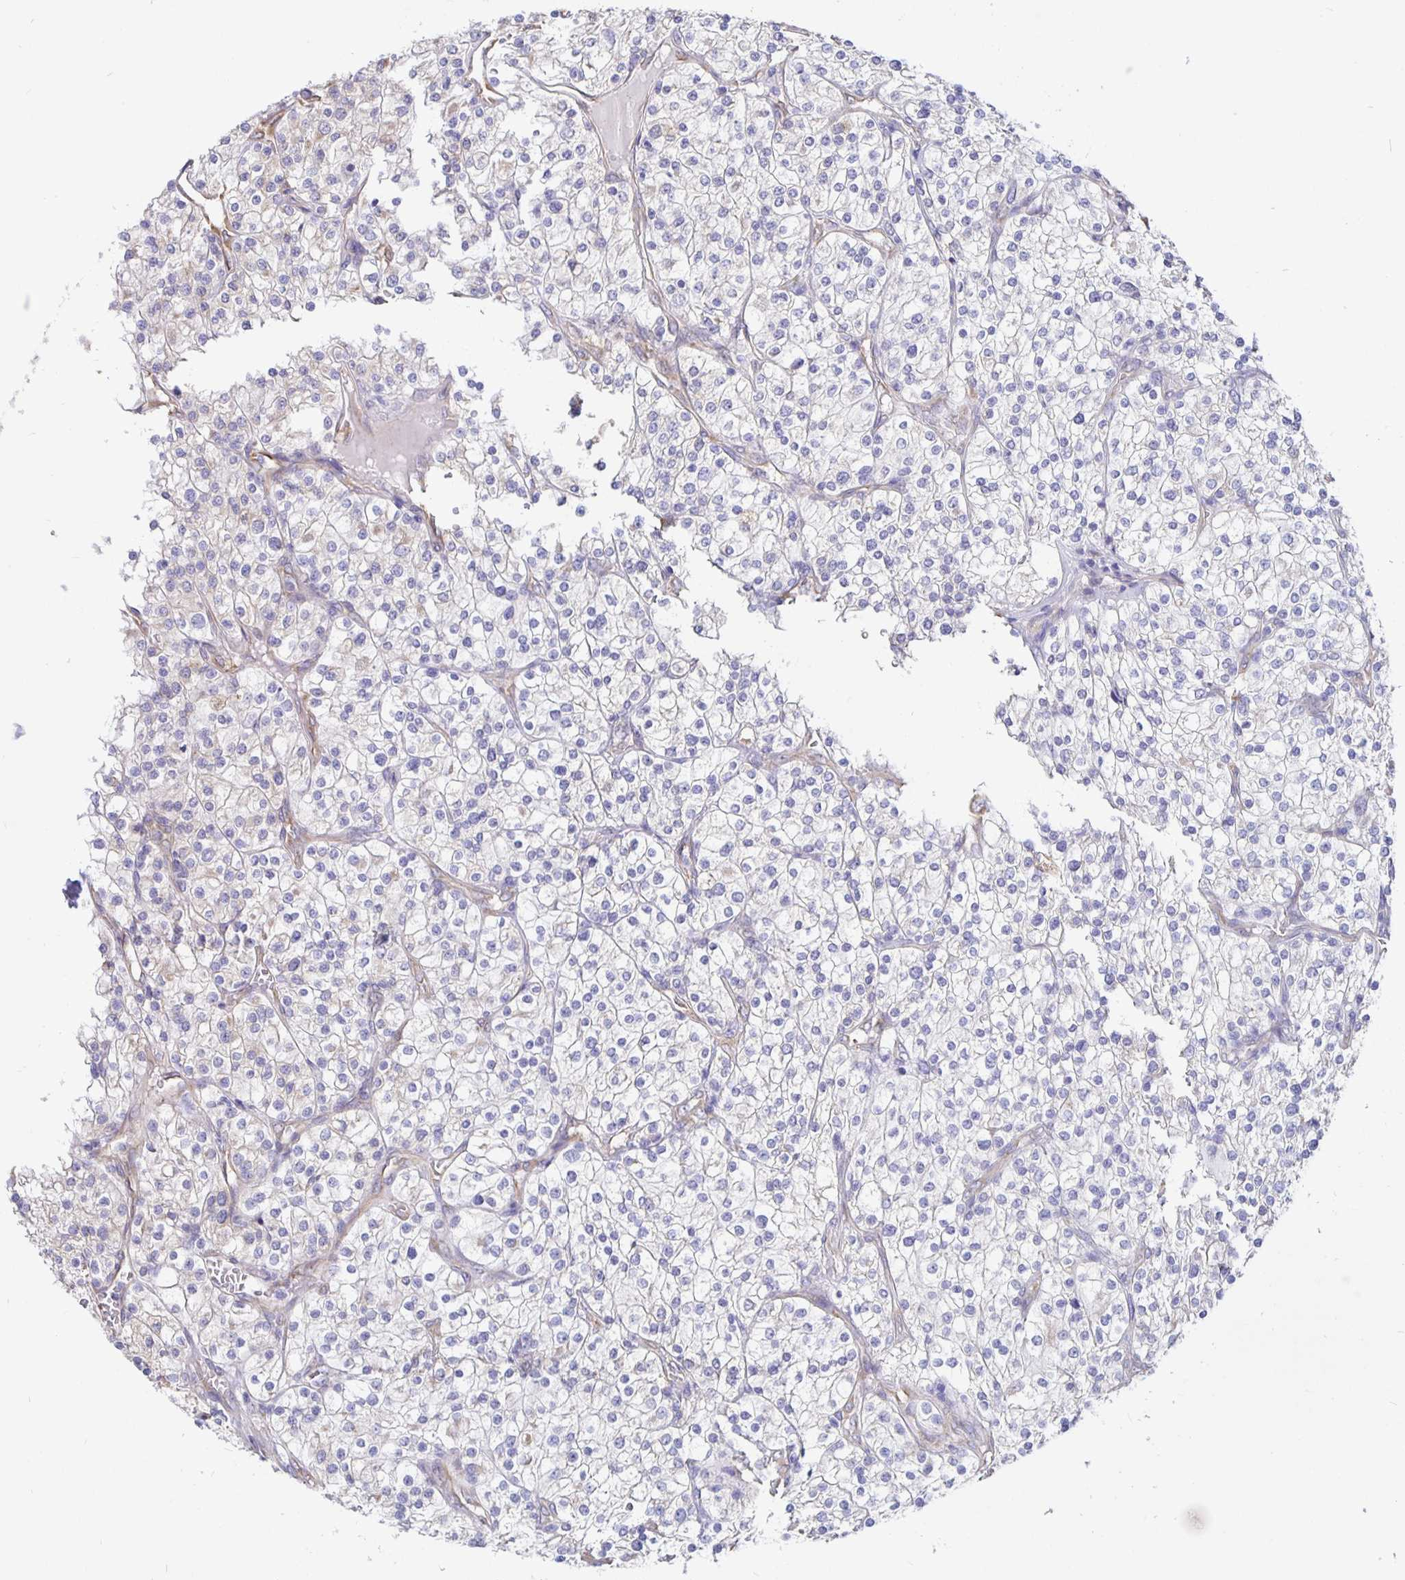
{"staining": {"intensity": "negative", "quantity": "none", "location": "none"}, "tissue": "renal cancer", "cell_type": "Tumor cells", "image_type": "cancer", "snomed": [{"axis": "morphology", "description": "Adenocarcinoma, NOS"}, {"axis": "topography", "description": "Kidney"}], "caption": "Micrograph shows no significant protein expression in tumor cells of renal cancer (adenocarcinoma).", "gene": "DNAI2", "patient": {"sex": "male", "age": 80}}